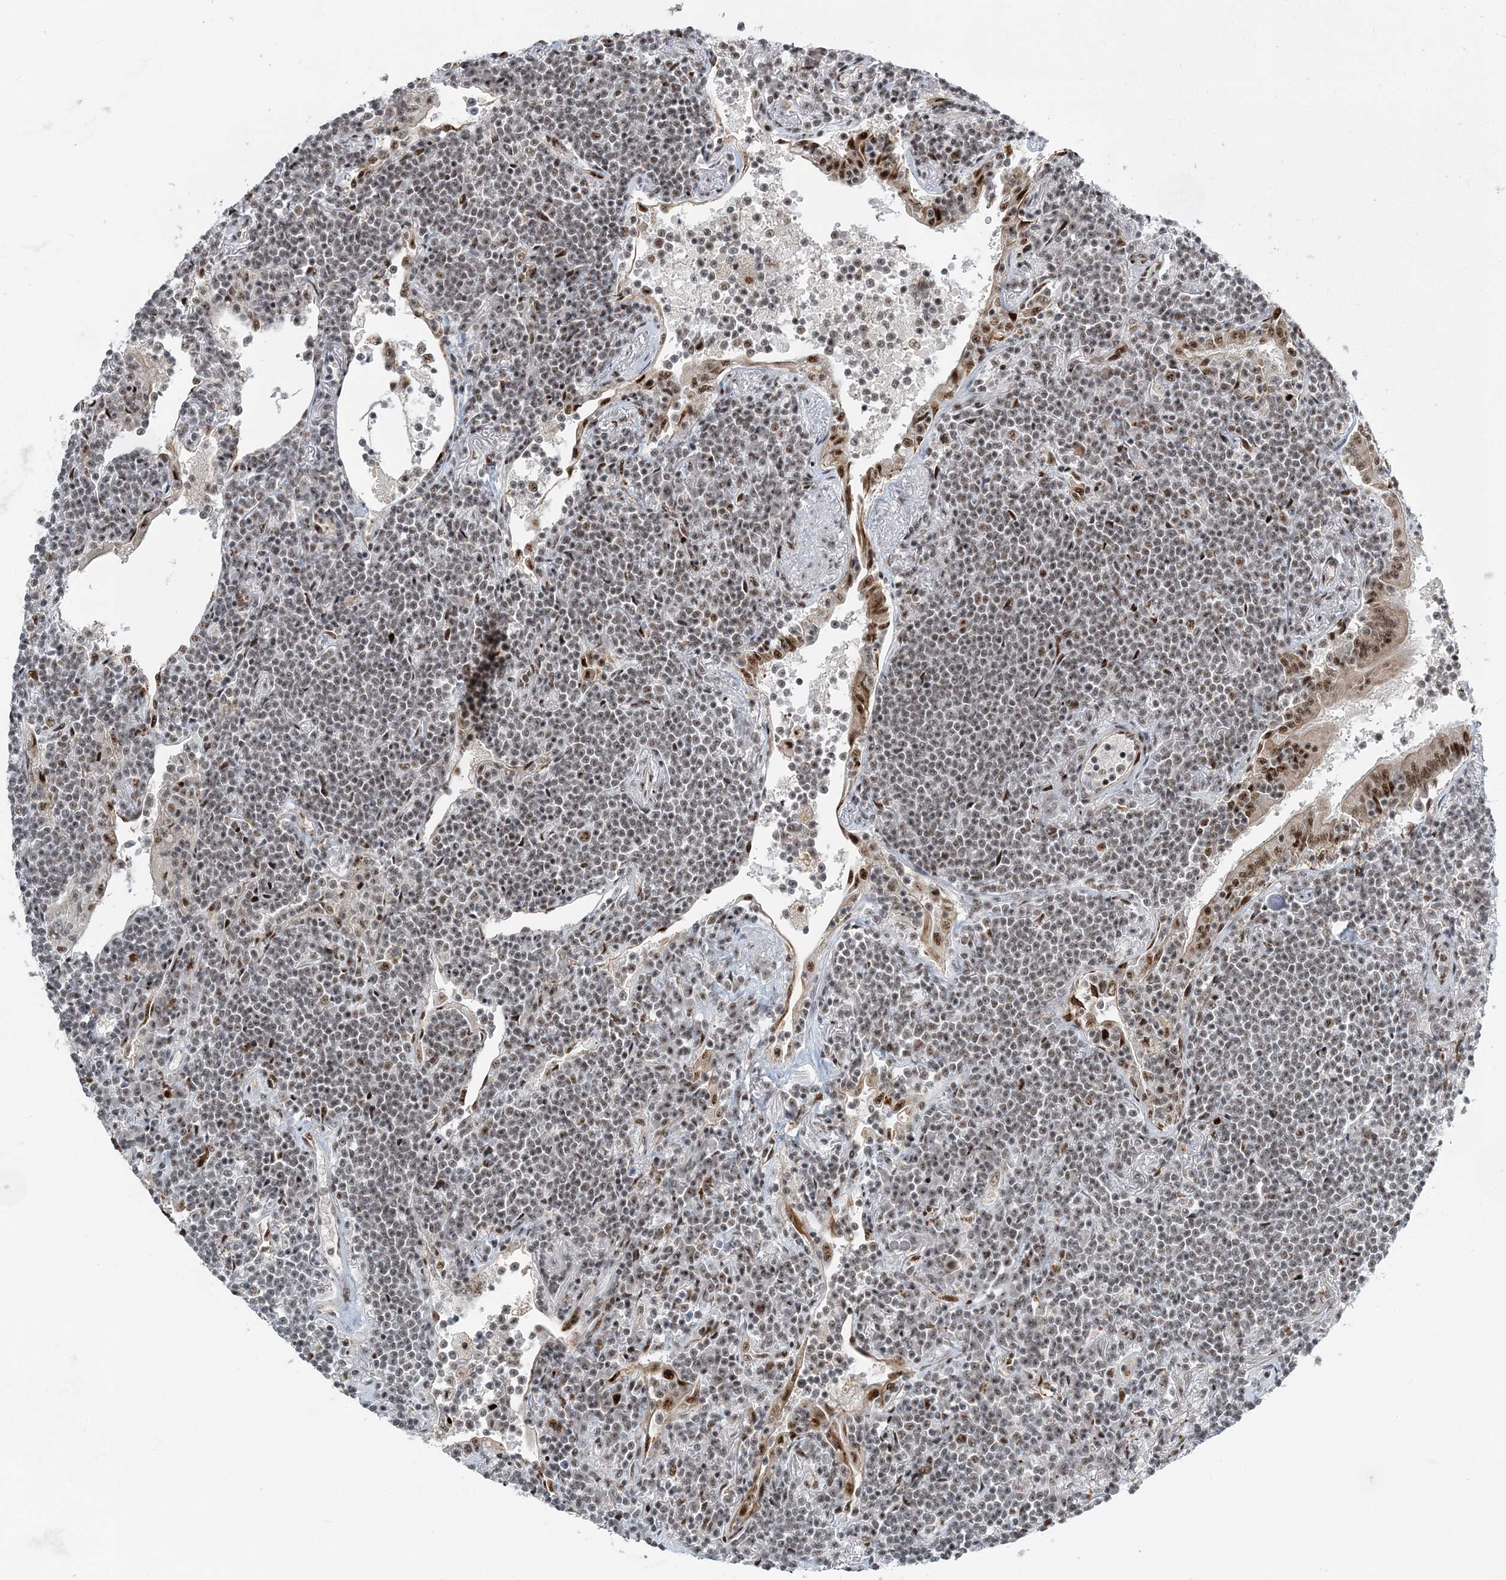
{"staining": {"intensity": "weak", "quantity": ">75%", "location": "nuclear"}, "tissue": "lymphoma", "cell_type": "Tumor cells", "image_type": "cancer", "snomed": [{"axis": "morphology", "description": "Malignant lymphoma, non-Hodgkin's type, Low grade"}, {"axis": "topography", "description": "Lung"}], "caption": "Immunohistochemical staining of low-grade malignant lymphoma, non-Hodgkin's type displays low levels of weak nuclear expression in about >75% of tumor cells. (brown staining indicates protein expression, while blue staining denotes nuclei).", "gene": "CWC22", "patient": {"sex": "female", "age": 71}}